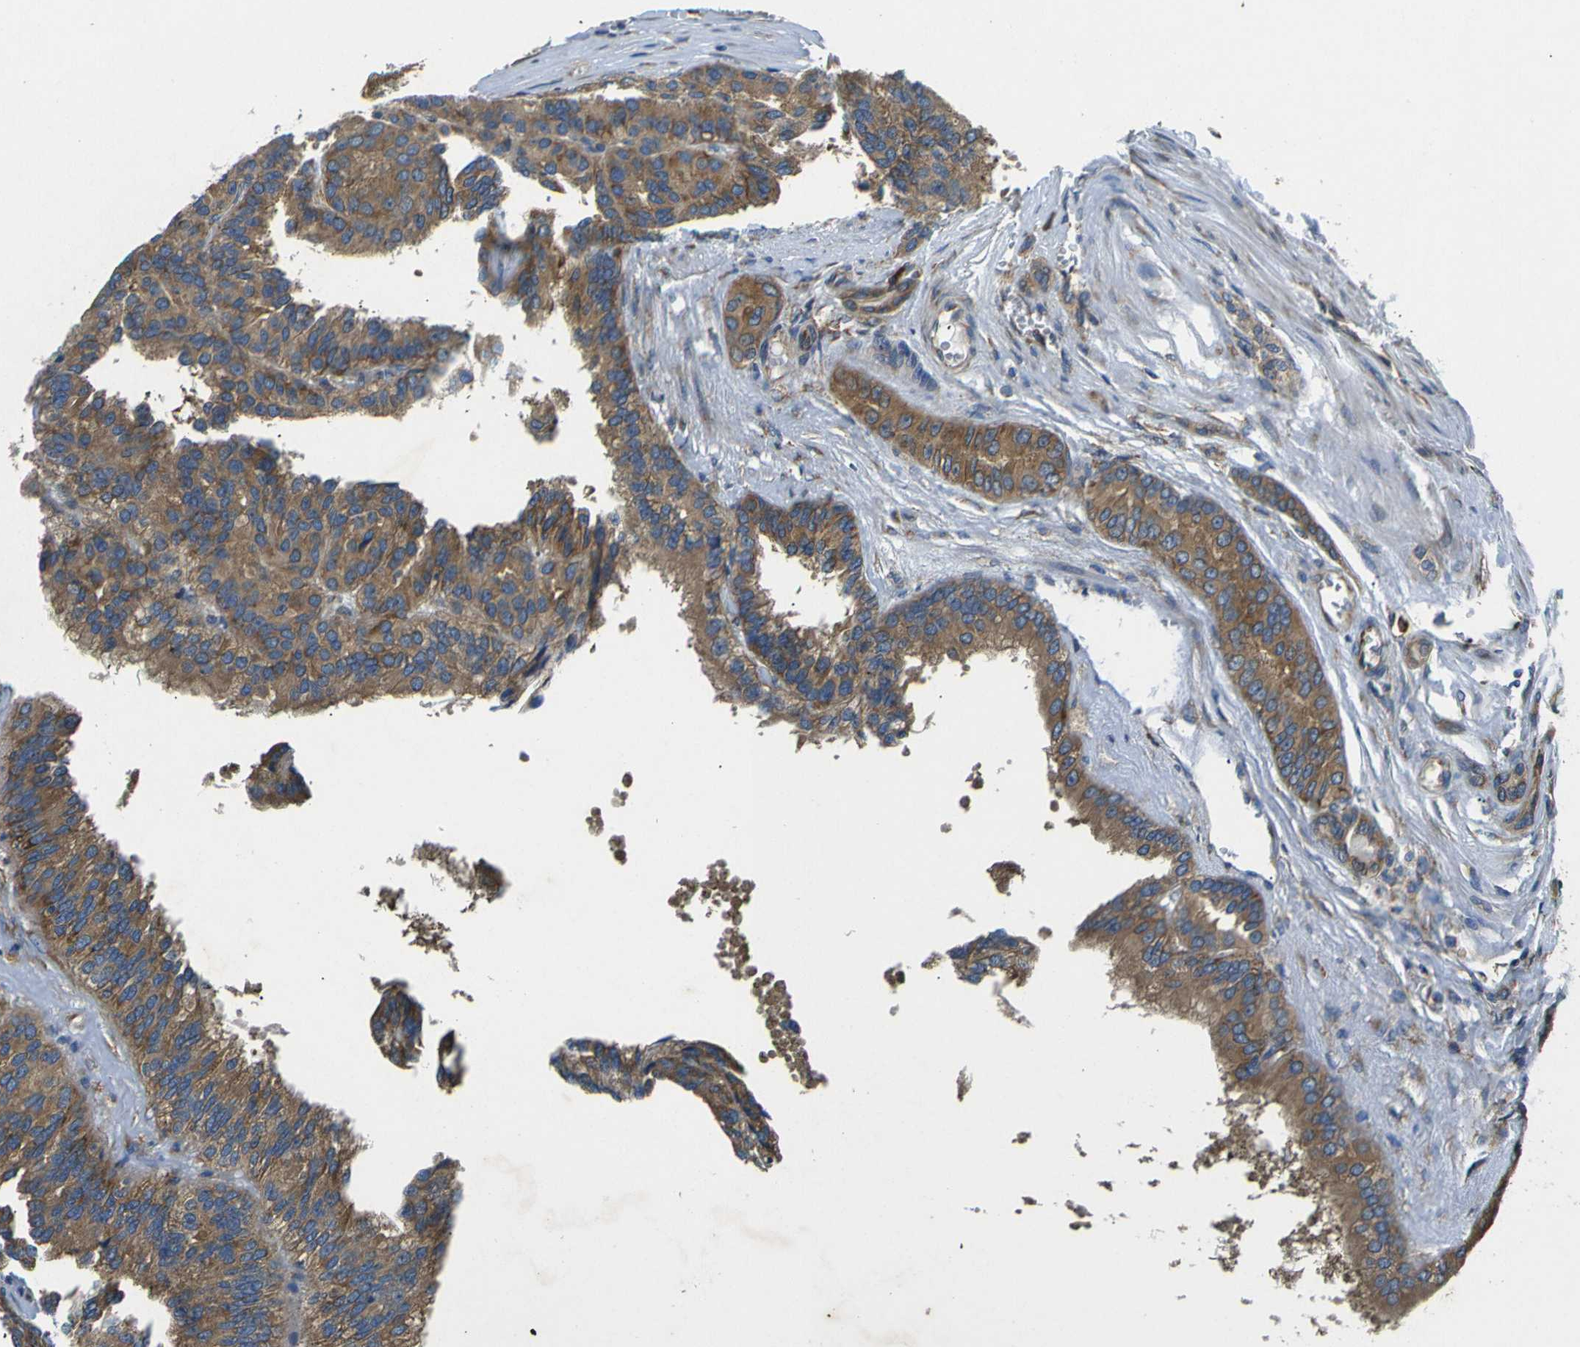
{"staining": {"intensity": "moderate", "quantity": ">75%", "location": "cytoplasmic/membranous"}, "tissue": "renal cancer", "cell_type": "Tumor cells", "image_type": "cancer", "snomed": [{"axis": "morphology", "description": "Adenocarcinoma, NOS"}, {"axis": "topography", "description": "Kidney"}], "caption": "The micrograph exhibits staining of renal cancer (adenocarcinoma), revealing moderate cytoplasmic/membranous protein positivity (brown color) within tumor cells.", "gene": "RPSA", "patient": {"sex": "male", "age": 46}}